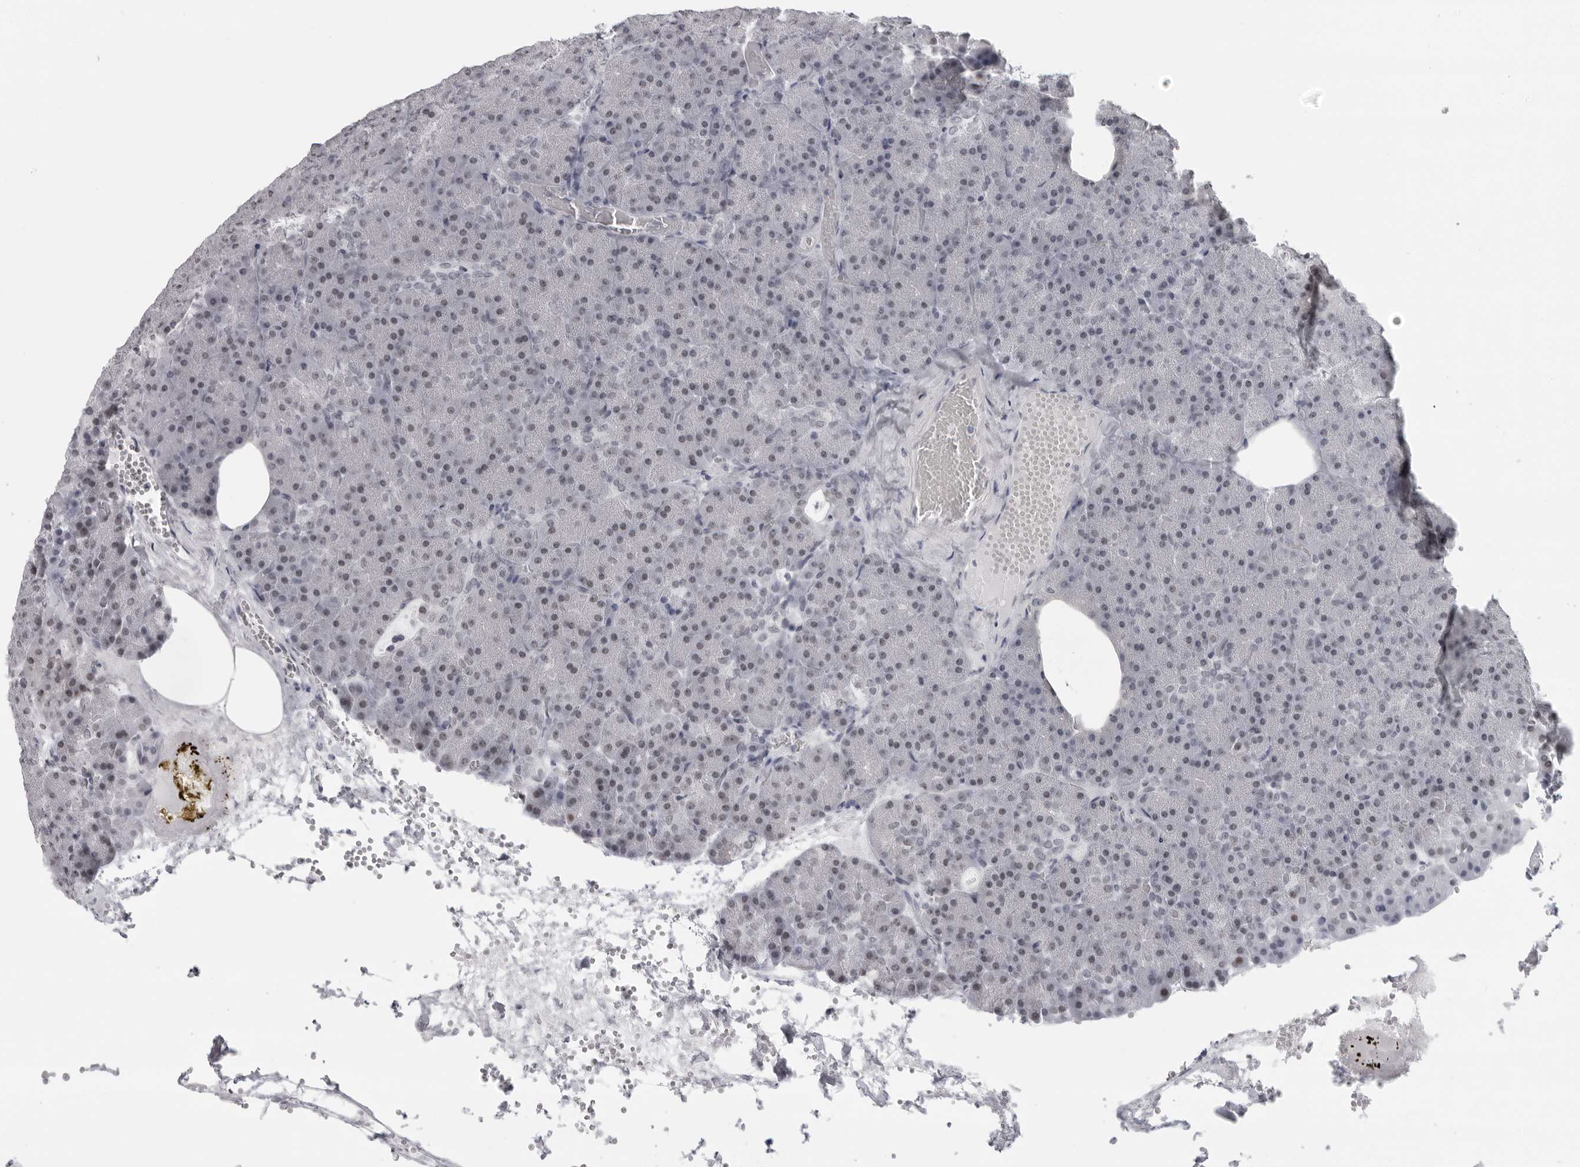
{"staining": {"intensity": "weak", "quantity": "<25%", "location": "nuclear"}, "tissue": "pancreas", "cell_type": "Exocrine glandular cells", "image_type": "normal", "snomed": [{"axis": "morphology", "description": "Normal tissue, NOS"}, {"axis": "morphology", "description": "Carcinoid, malignant, NOS"}, {"axis": "topography", "description": "Pancreas"}], "caption": "The image shows no significant expression in exocrine glandular cells of pancreas. (DAB IHC with hematoxylin counter stain).", "gene": "ESPN", "patient": {"sex": "female", "age": 35}}